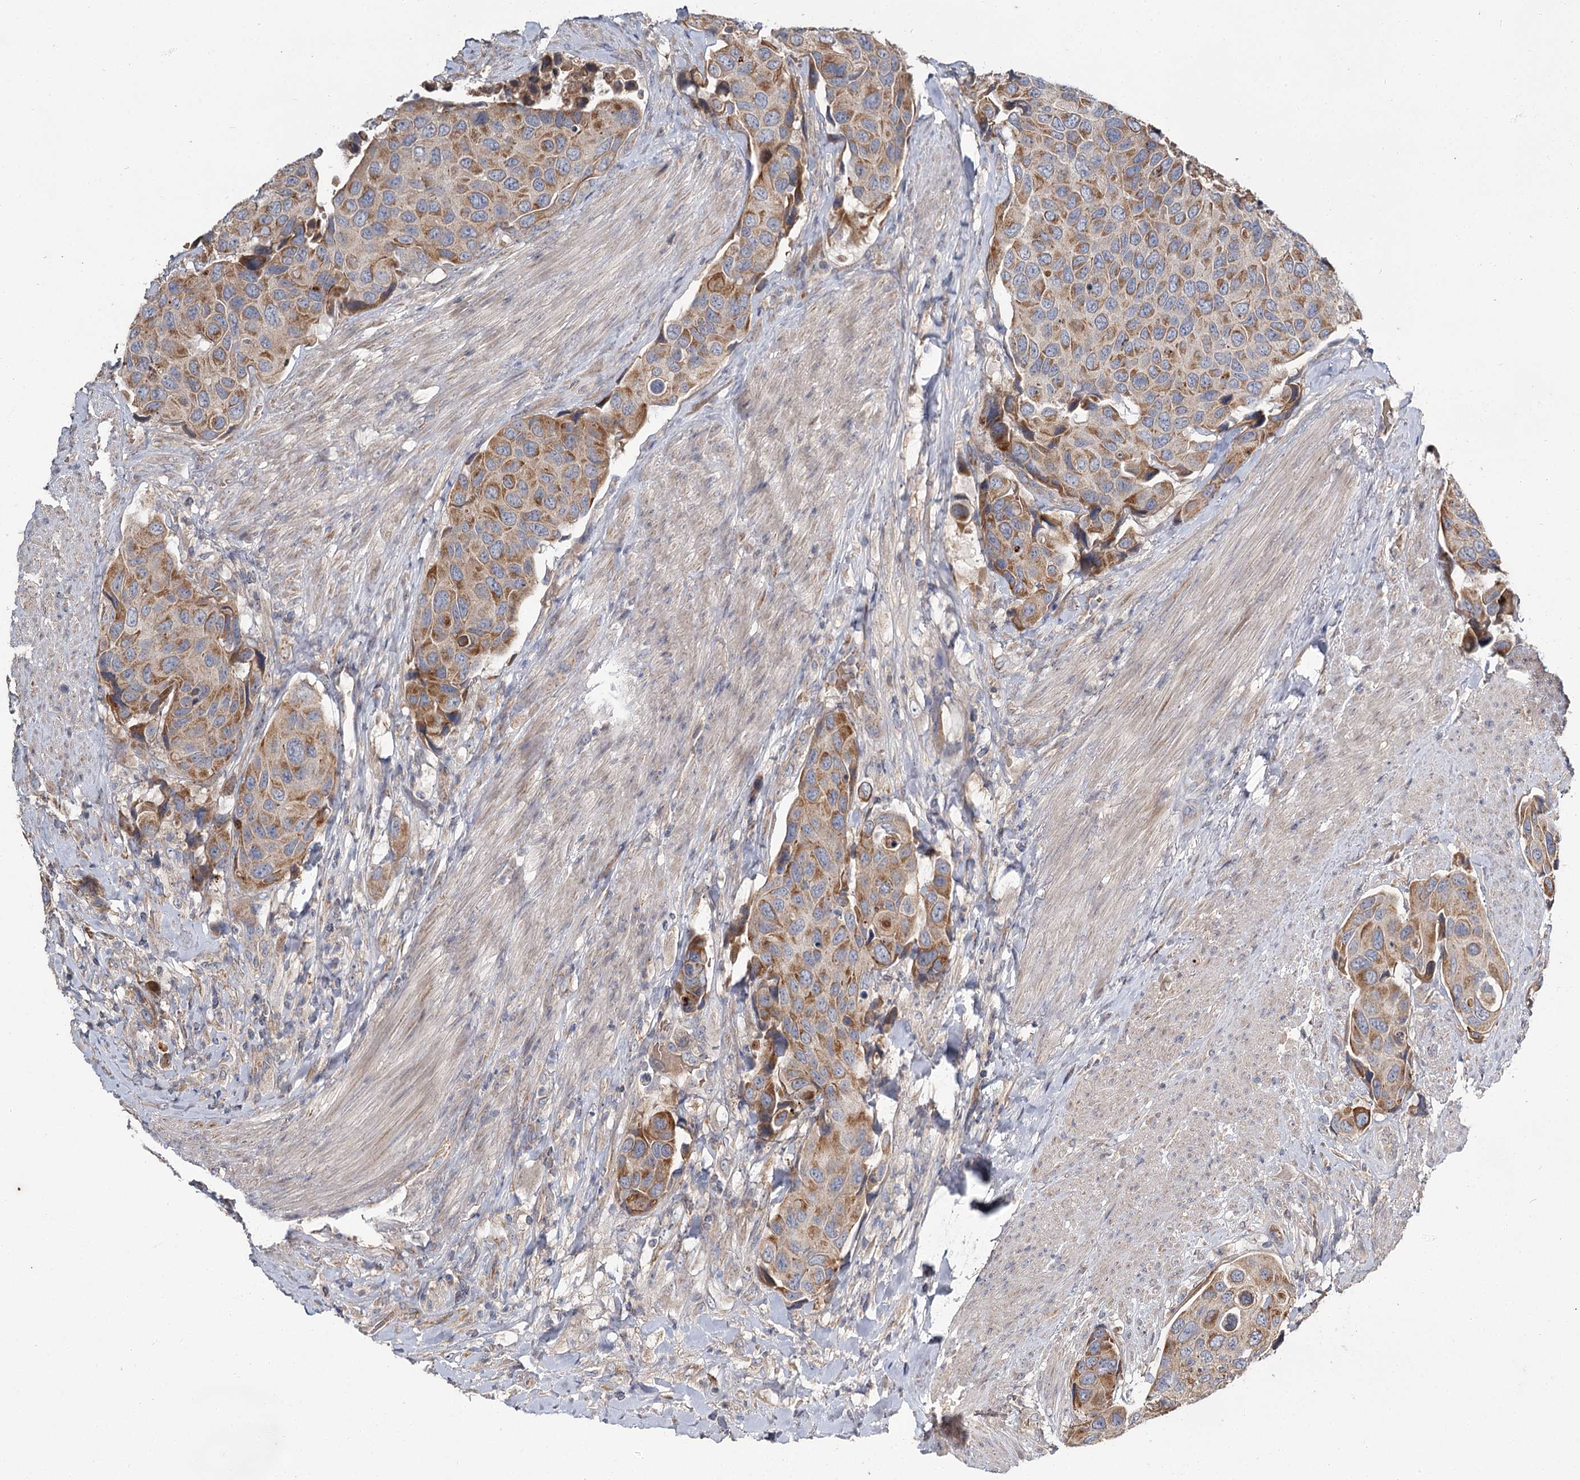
{"staining": {"intensity": "moderate", "quantity": ">75%", "location": "cytoplasmic/membranous"}, "tissue": "urothelial cancer", "cell_type": "Tumor cells", "image_type": "cancer", "snomed": [{"axis": "morphology", "description": "Urothelial carcinoma, High grade"}, {"axis": "topography", "description": "Urinary bladder"}], "caption": "Human urothelial carcinoma (high-grade) stained with a protein marker shows moderate staining in tumor cells.", "gene": "MFN1", "patient": {"sex": "male", "age": 74}}